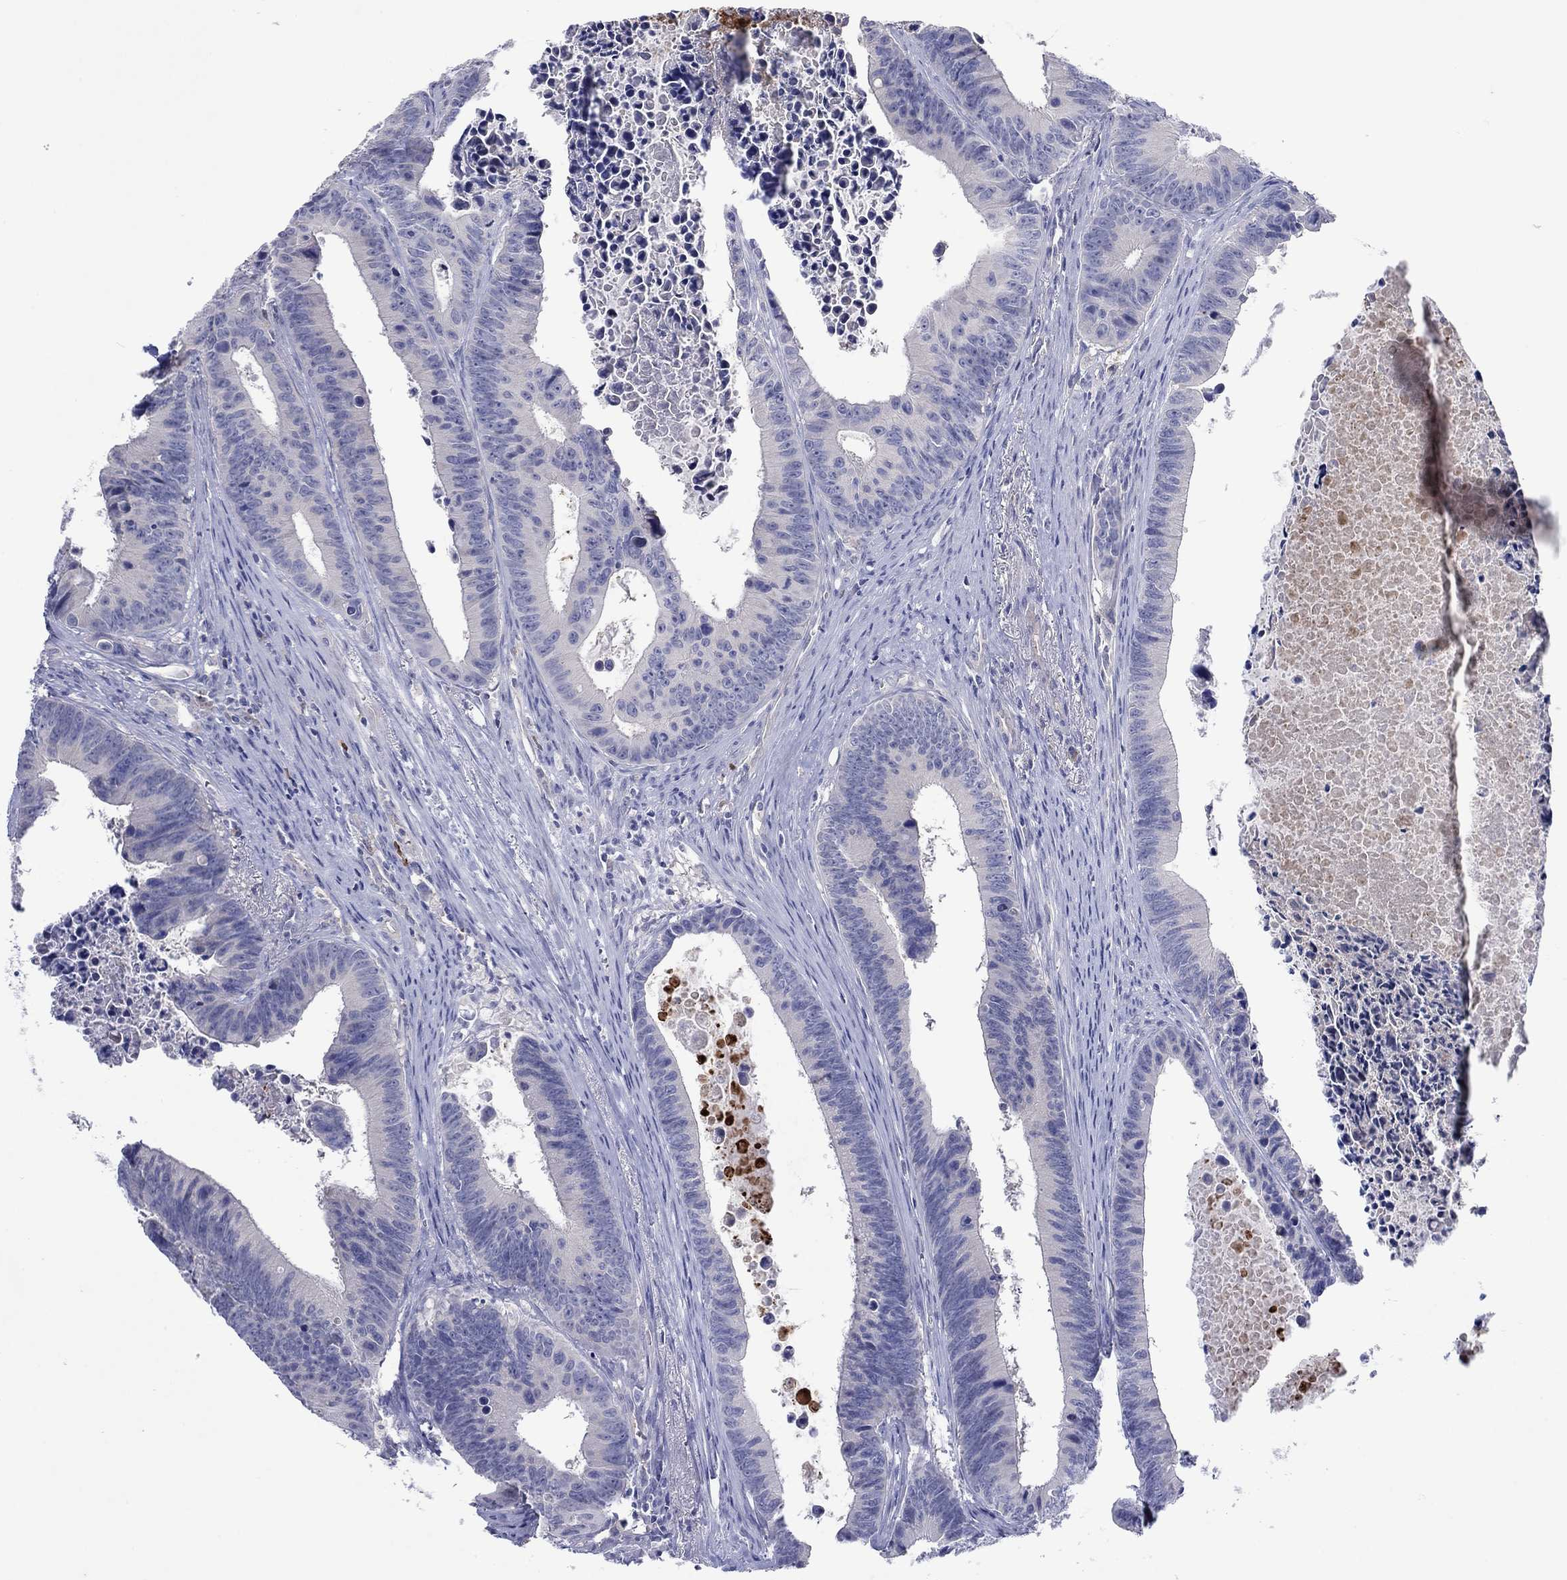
{"staining": {"intensity": "negative", "quantity": "none", "location": "none"}, "tissue": "colorectal cancer", "cell_type": "Tumor cells", "image_type": "cancer", "snomed": [{"axis": "morphology", "description": "Adenocarcinoma, NOS"}, {"axis": "topography", "description": "Colon"}], "caption": "Immunohistochemistry (IHC) micrograph of neoplastic tissue: human colorectal adenocarcinoma stained with DAB (3,3'-diaminobenzidine) shows no significant protein positivity in tumor cells.", "gene": "PLCL2", "patient": {"sex": "female", "age": 87}}